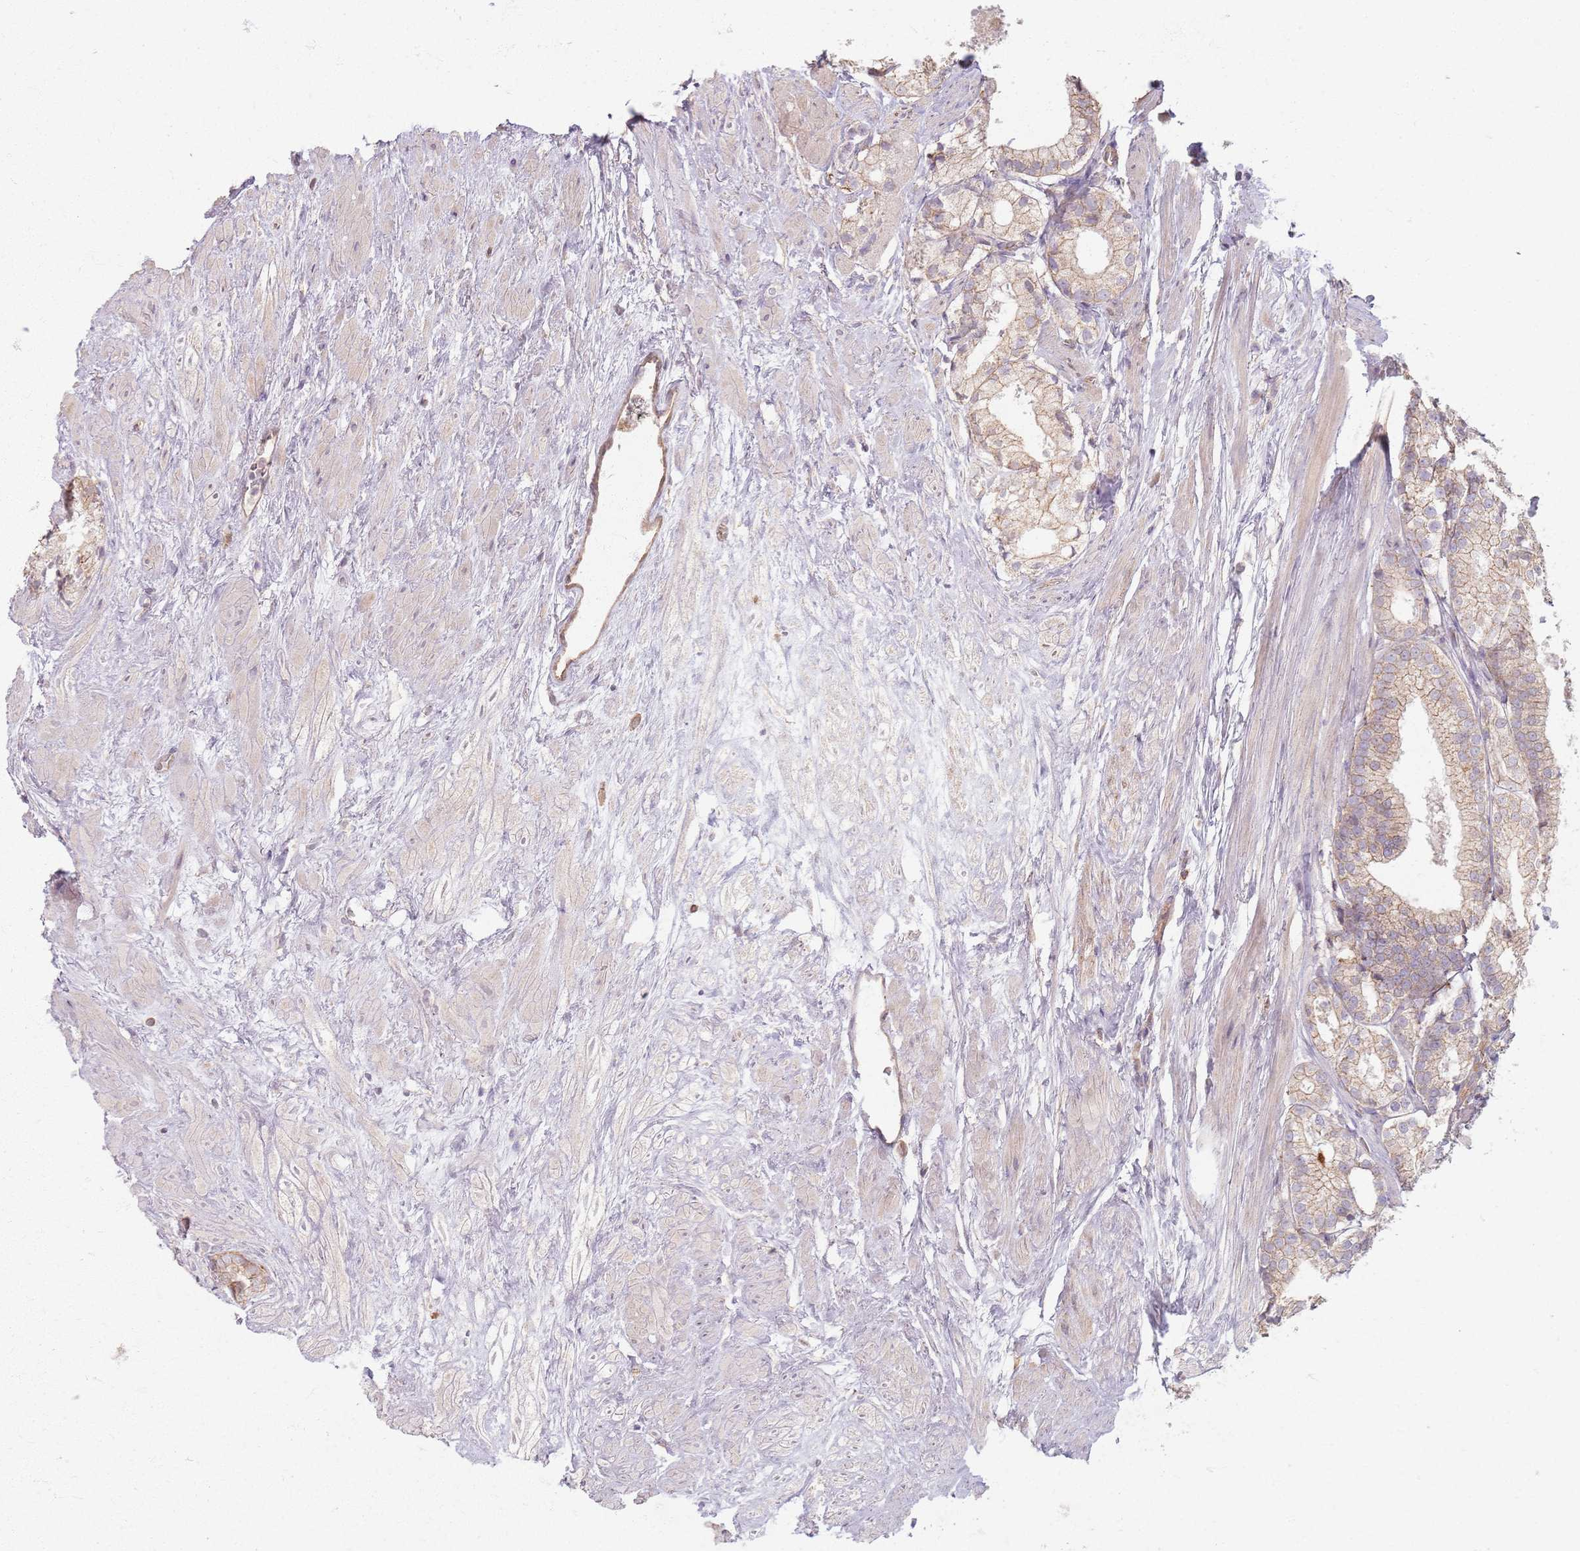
{"staining": {"intensity": "weak", "quantity": "25%-75%", "location": "cytoplasmic/membranous"}, "tissue": "prostate cancer", "cell_type": "Tumor cells", "image_type": "cancer", "snomed": [{"axis": "morphology", "description": "Adenocarcinoma, Low grade"}, {"axis": "topography", "description": "Prostate"}], "caption": "Immunohistochemistry image of human prostate cancer (adenocarcinoma (low-grade)) stained for a protein (brown), which reveals low levels of weak cytoplasmic/membranous expression in approximately 25%-75% of tumor cells.", "gene": "KCNA5", "patient": {"sex": "male", "age": 68}}